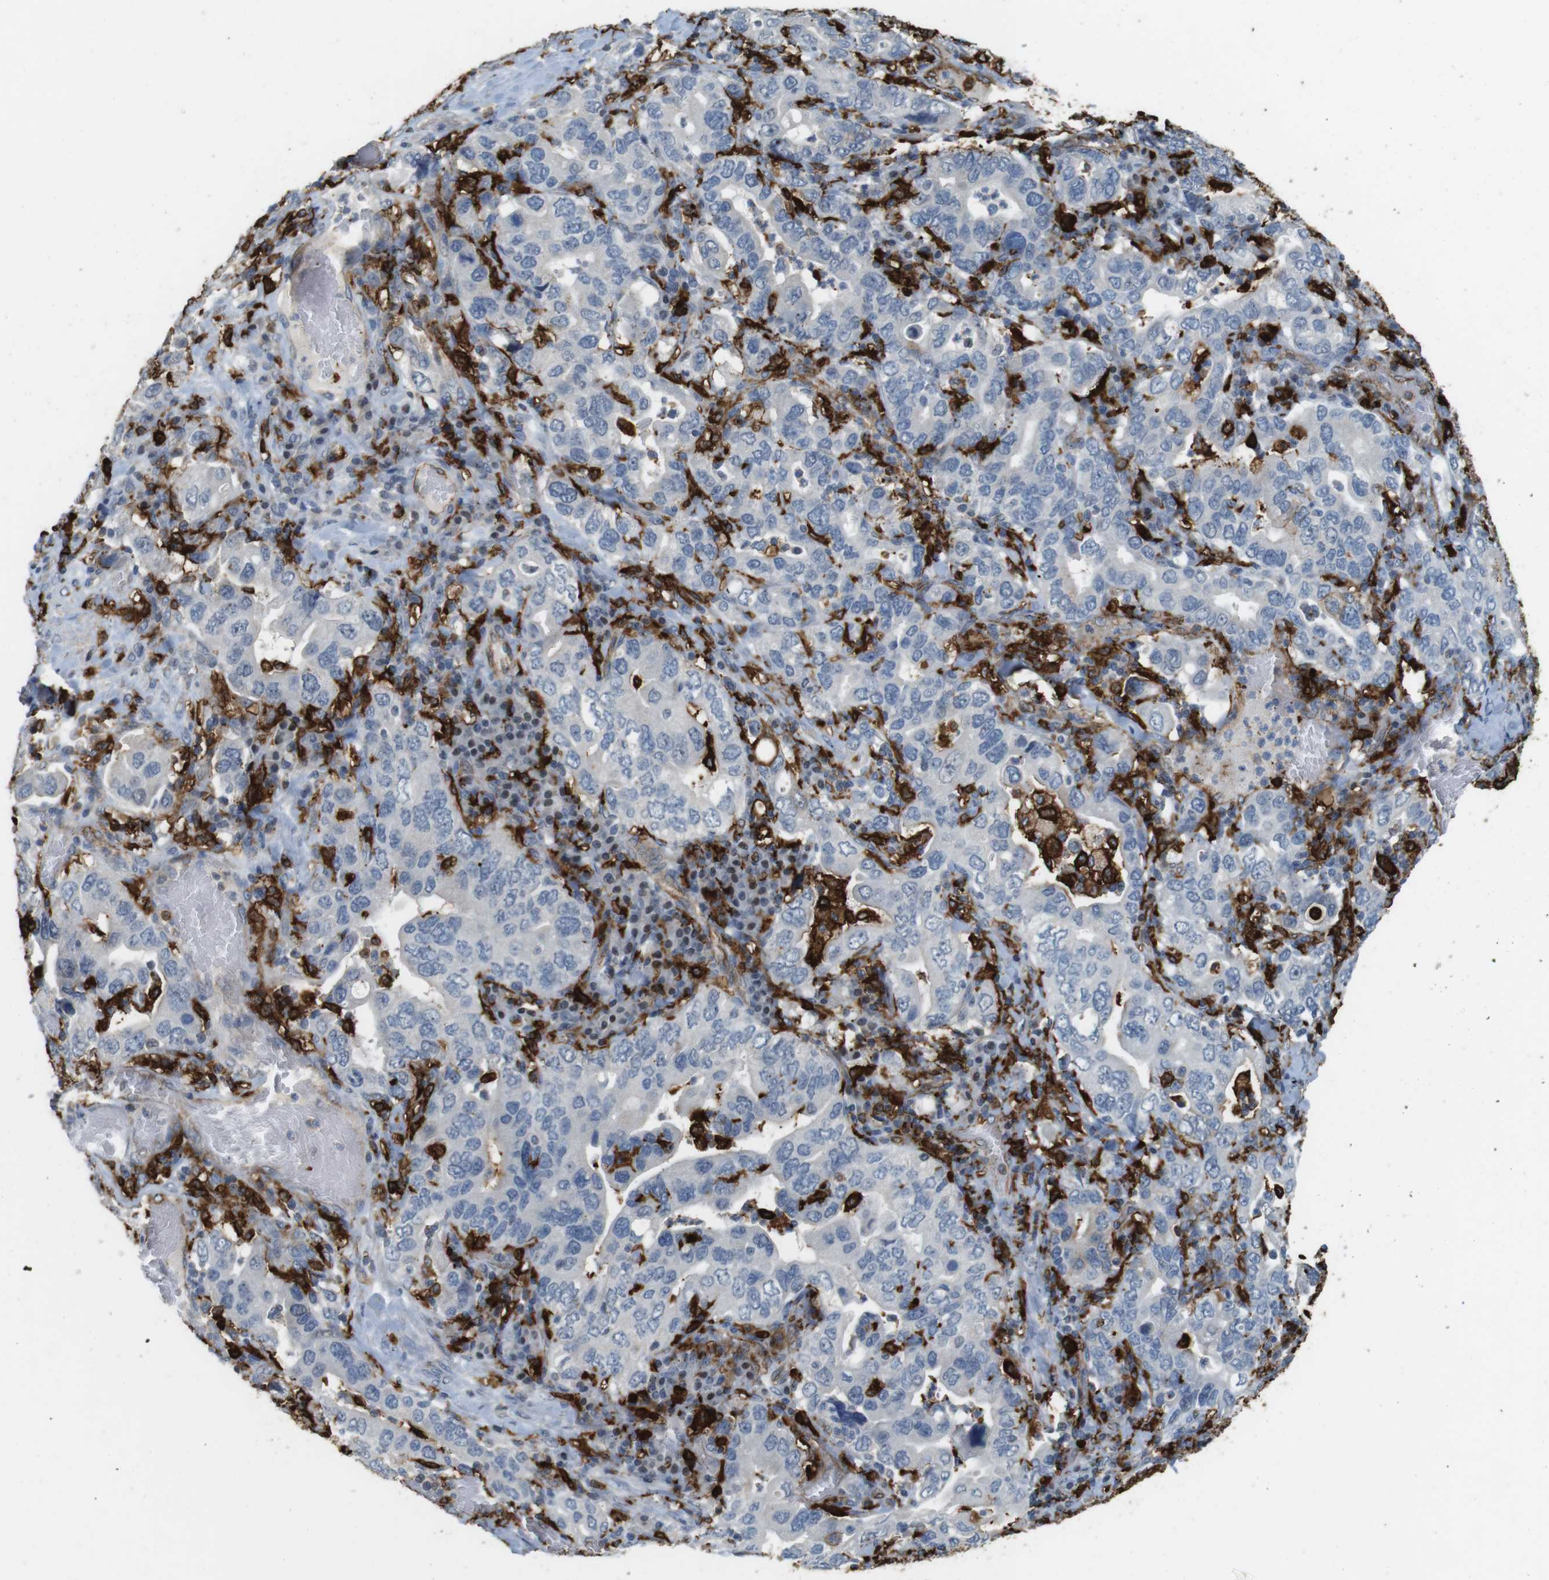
{"staining": {"intensity": "negative", "quantity": "none", "location": "none"}, "tissue": "stomach cancer", "cell_type": "Tumor cells", "image_type": "cancer", "snomed": [{"axis": "morphology", "description": "Adenocarcinoma, NOS"}, {"axis": "topography", "description": "Stomach, upper"}], "caption": "IHC of stomach adenocarcinoma displays no staining in tumor cells. The staining was performed using DAB to visualize the protein expression in brown, while the nuclei were stained in blue with hematoxylin (Magnification: 20x).", "gene": "HLA-DRA", "patient": {"sex": "male", "age": 62}}